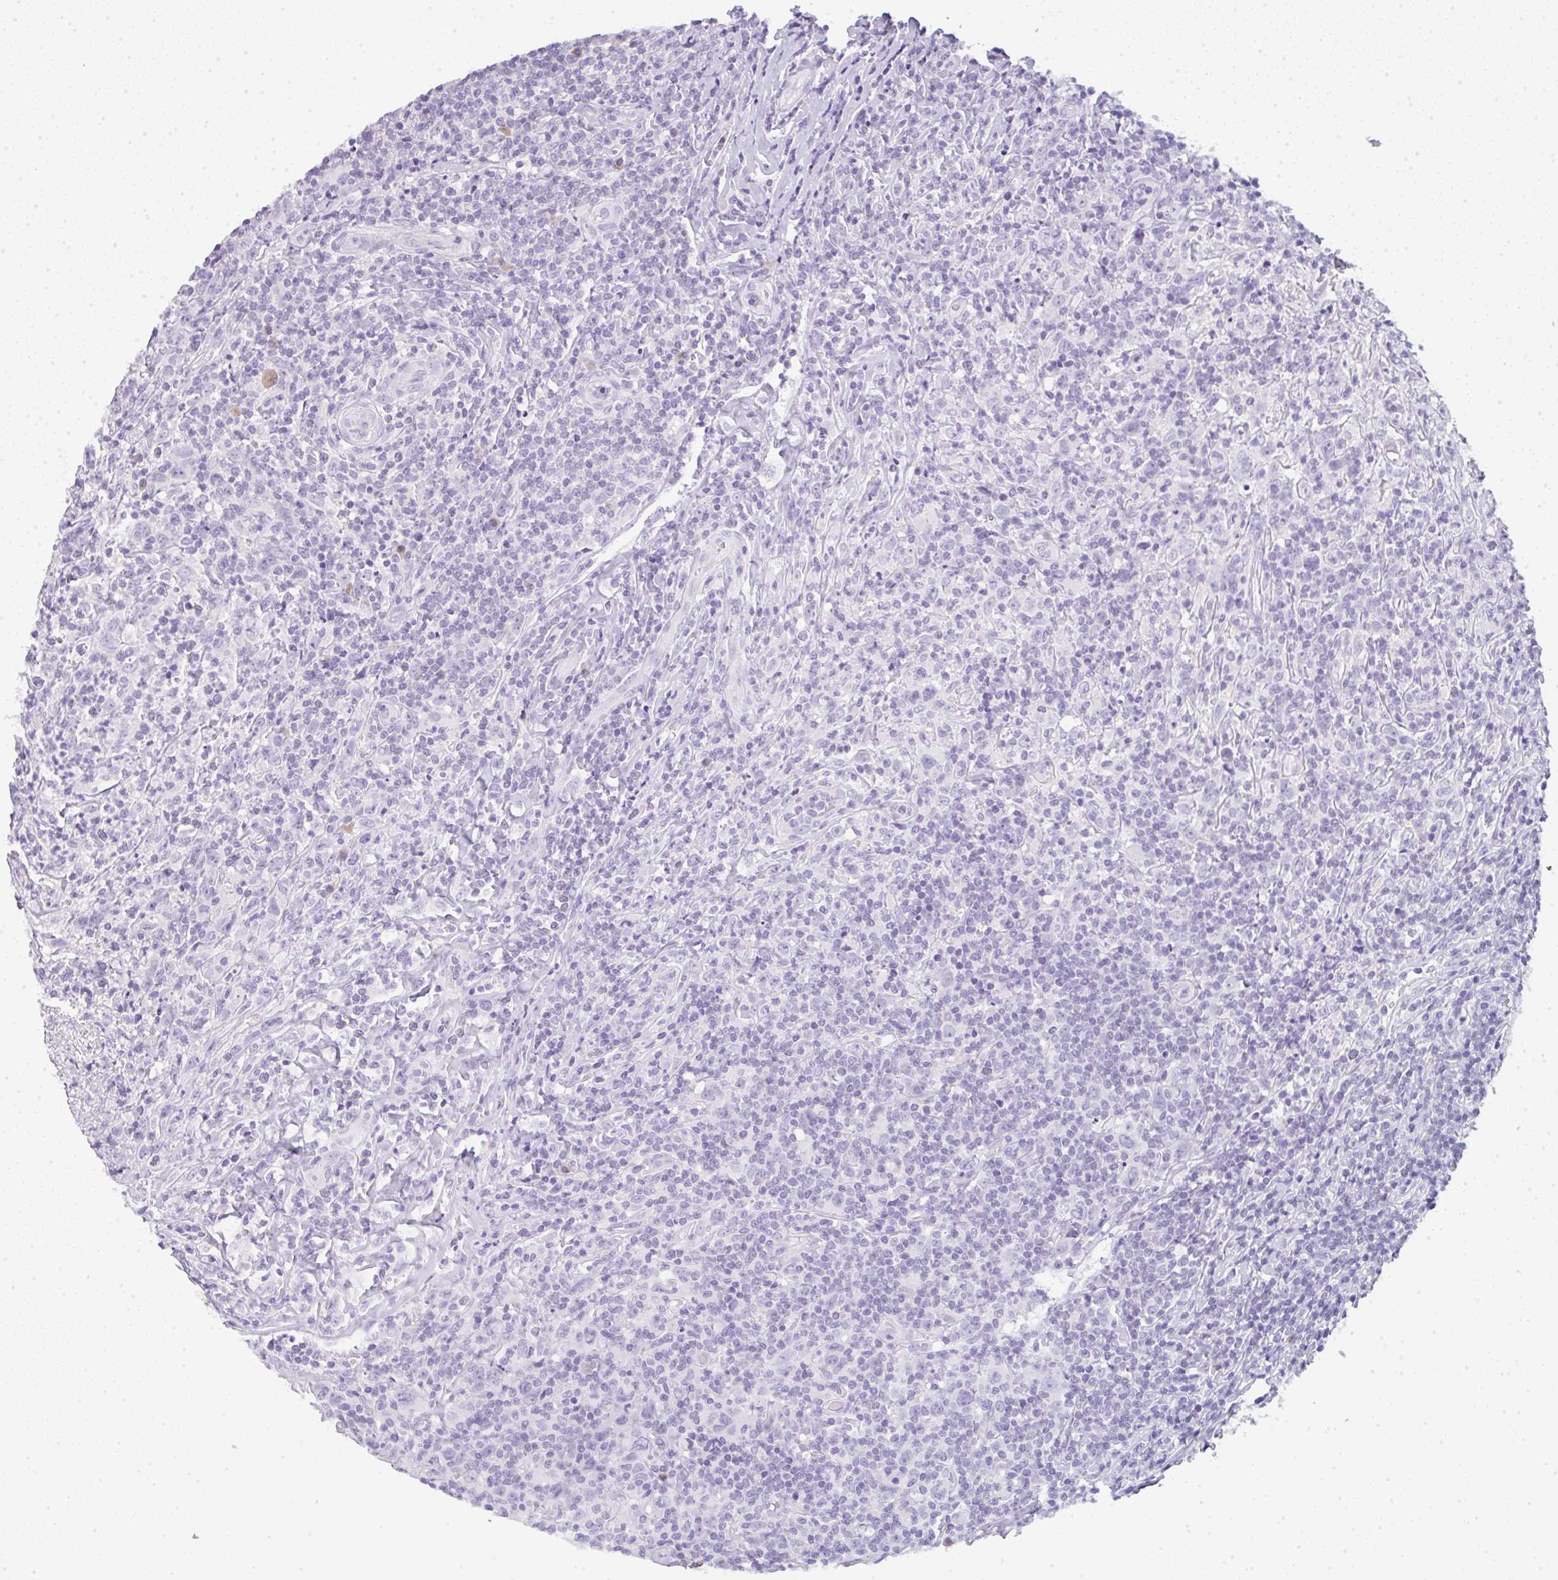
{"staining": {"intensity": "negative", "quantity": "none", "location": "none"}, "tissue": "lymphoma", "cell_type": "Tumor cells", "image_type": "cancer", "snomed": [{"axis": "morphology", "description": "Hodgkin's disease, NOS"}, {"axis": "topography", "description": "Lymph node"}], "caption": "This is an IHC histopathology image of human lymphoma. There is no staining in tumor cells.", "gene": "LPAR4", "patient": {"sex": "female", "age": 18}}